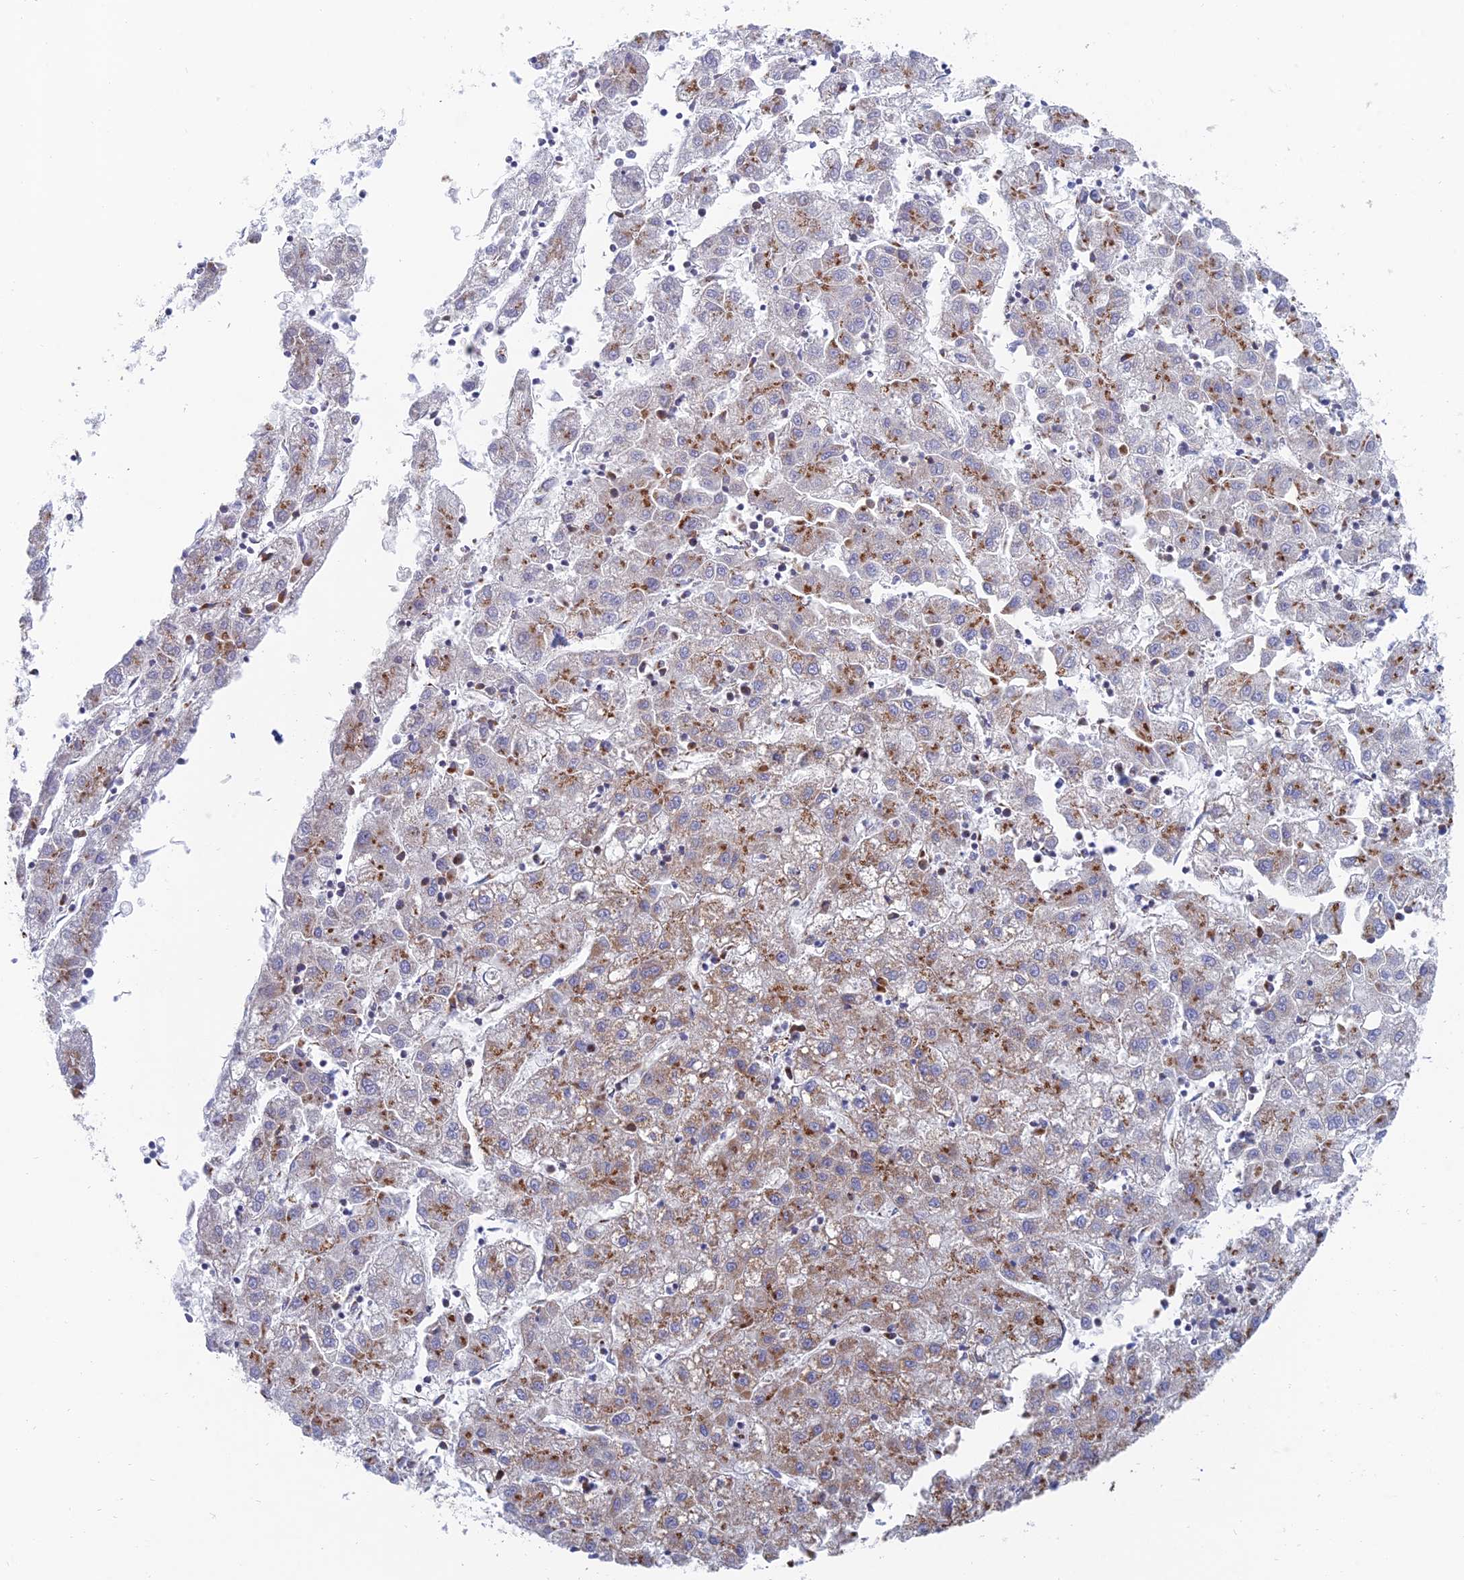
{"staining": {"intensity": "moderate", "quantity": "25%-75%", "location": "cytoplasmic/membranous"}, "tissue": "liver cancer", "cell_type": "Tumor cells", "image_type": "cancer", "snomed": [{"axis": "morphology", "description": "Carcinoma, Hepatocellular, NOS"}, {"axis": "topography", "description": "Liver"}], "caption": "This is an image of immunohistochemistry staining of hepatocellular carcinoma (liver), which shows moderate expression in the cytoplasmic/membranous of tumor cells.", "gene": "HS2ST1", "patient": {"sex": "male", "age": 72}}